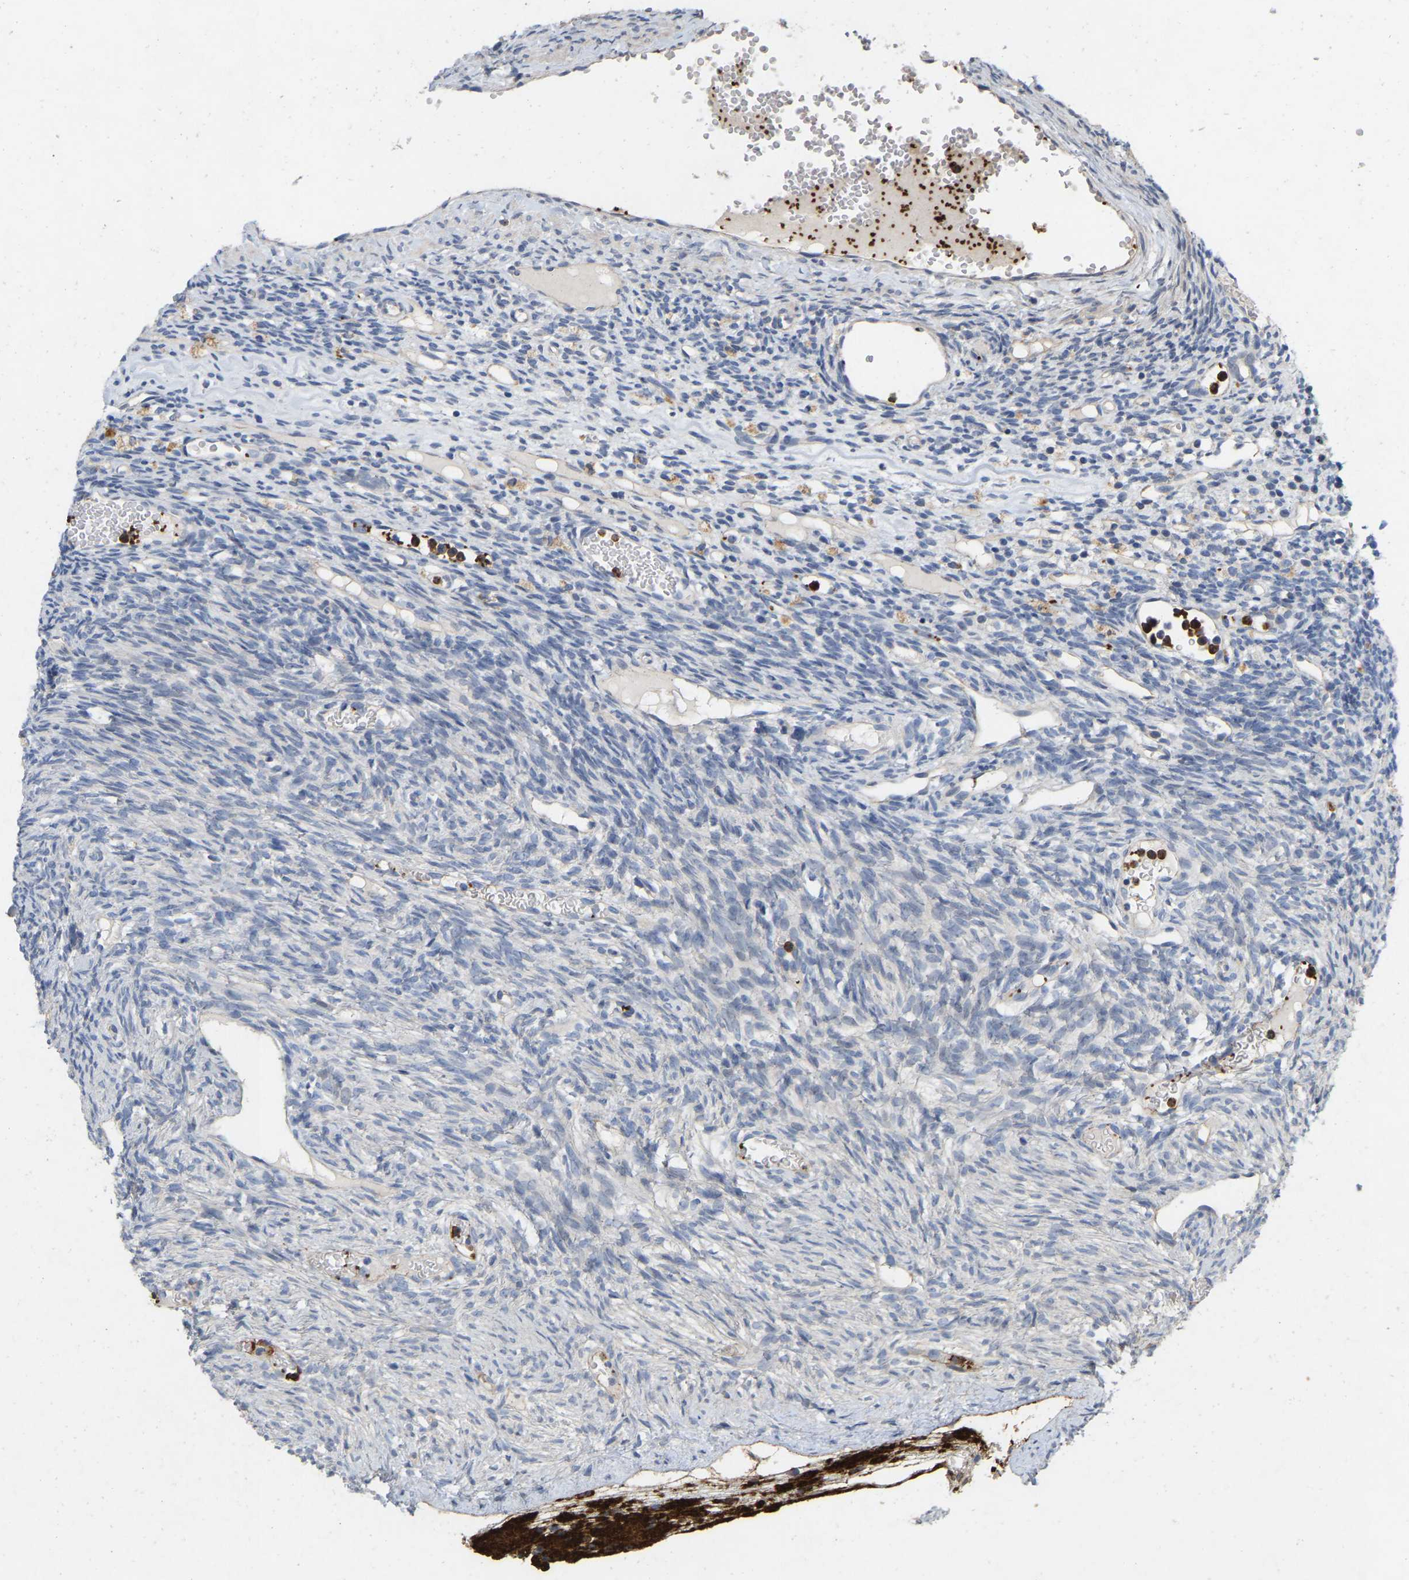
{"staining": {"intensity": "negative", "quantity": "none", "location": "none"}, "tissue": "ovary", "cell_type": "Follicle cells", "image_type": "normal", "snomed": [{"axis": "morphology", "description": "Normal tissue, NOS"}, {"axis": "topography", "description": "Ovary"}], "caption": "A histopathology image of ovary stained for a protein exhibits no brown staining in follicle cells.", "gene": "RHEB", "patient": {"sex": "female", "age": 33}}